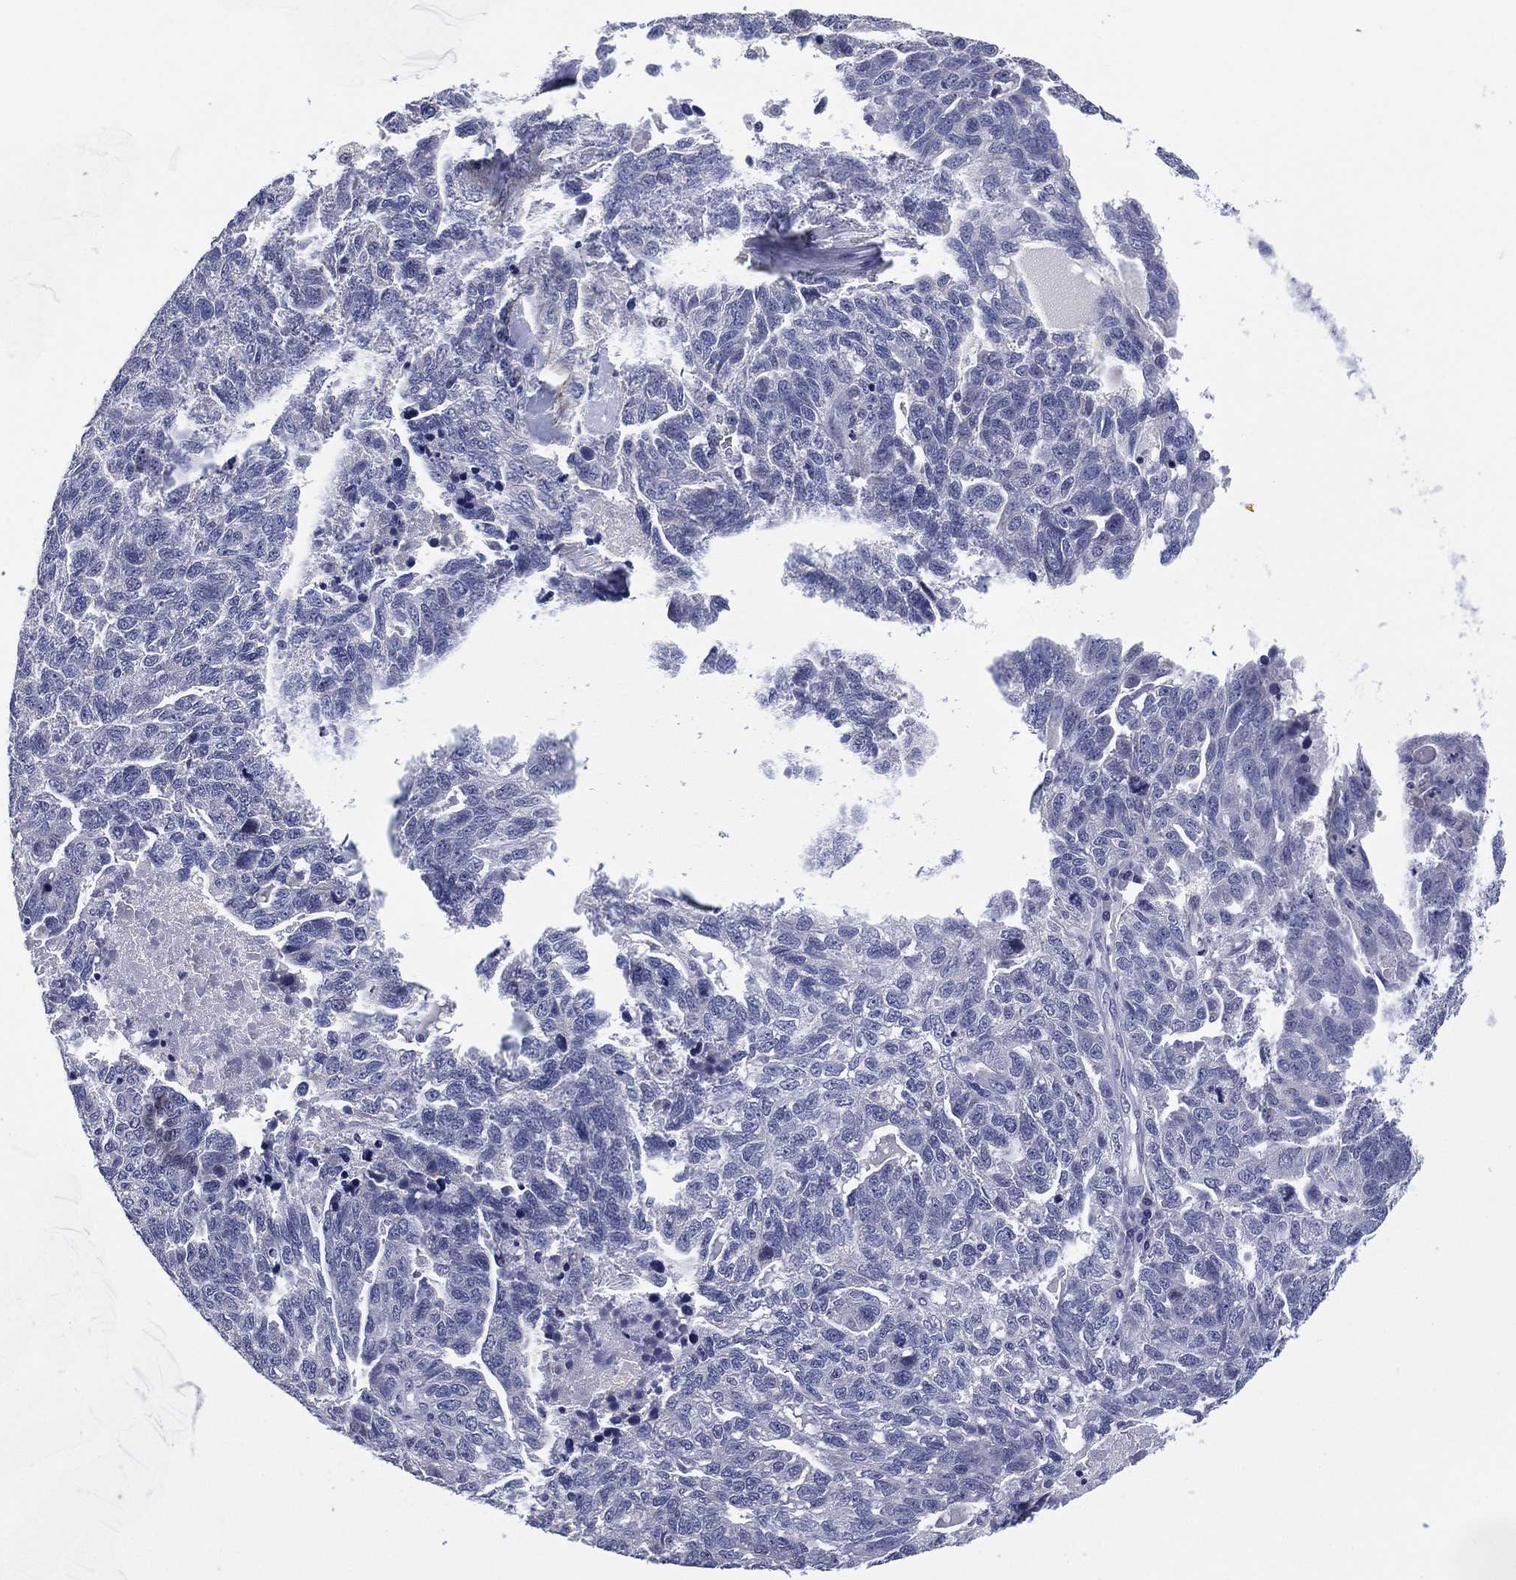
{"staining": {"intensity": "negative", "quantity": "none", "location": "none"}, "tissue": "ovarian cancer", "cell_type": "Tumor cells", "image_type": "cancer", "snomed": [{"axis": "morphology", "description": "Cystadenocarcinoma, serous, NOS"}, {"axis": "topography", "description": "Ovary"}], "caption": "Immunohistochemistry (IHC) image of human ovarian cancer stained for a protein (brown), which reveals no expression in tumor cells.", "gene": "CLIP3", "patient": {"sex": "female", "age": 71}}